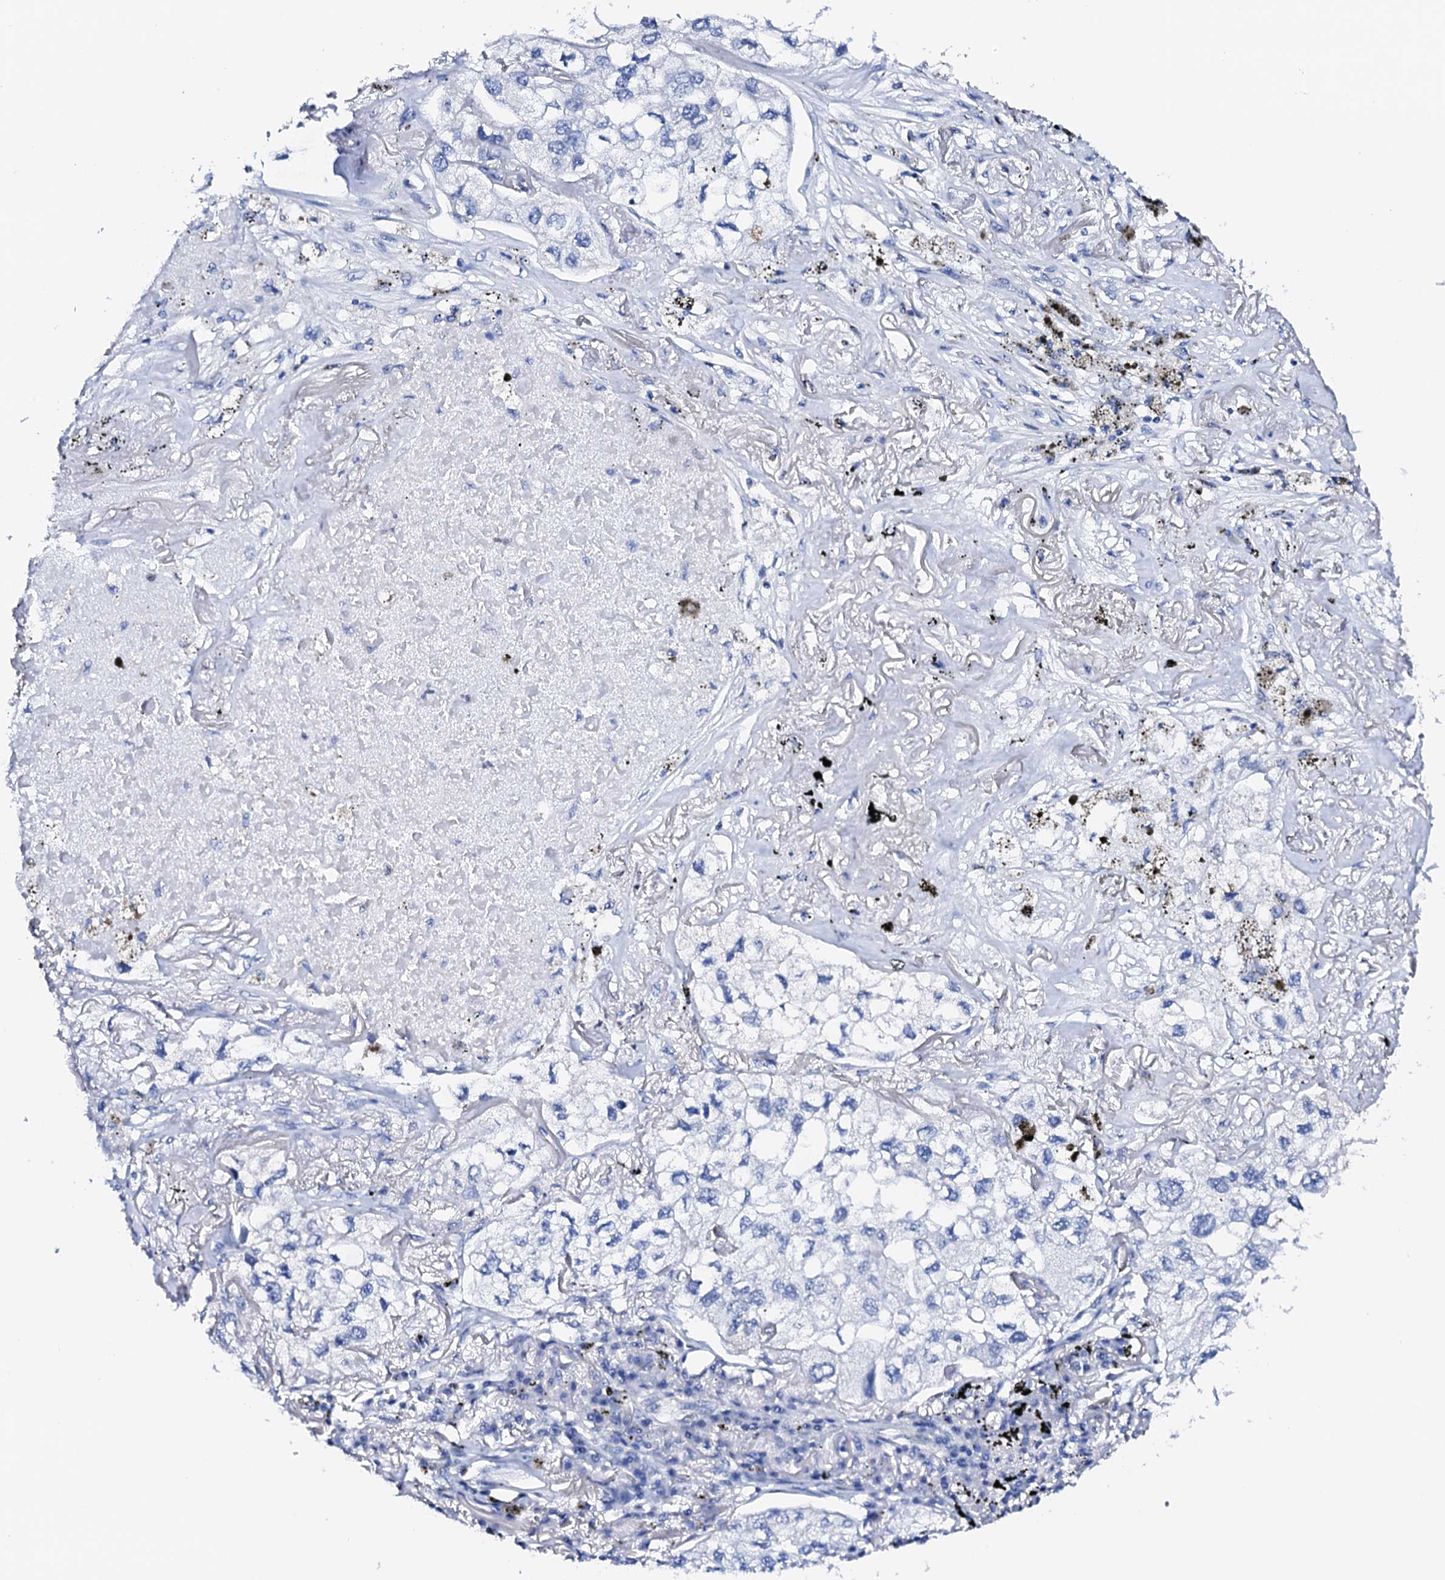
{"staining": {"intensity": "negative", "quantity": "none", "location": "none"}, "tissue": "lung cancer", "cell_type": "Tumor cells", "image_type": "cancer", "snomed": [{"axis": "morphology", "description": "Adenocarcinoma, NOS"}, {"axis": "topography", "description": "Lung"}], "caption": "Human lung cancer stained for a protein using immunohistochemistry displays no staining in tumor cells.", "gene": "NRIP2", "patient": {"sex": "male", "age": 65}}